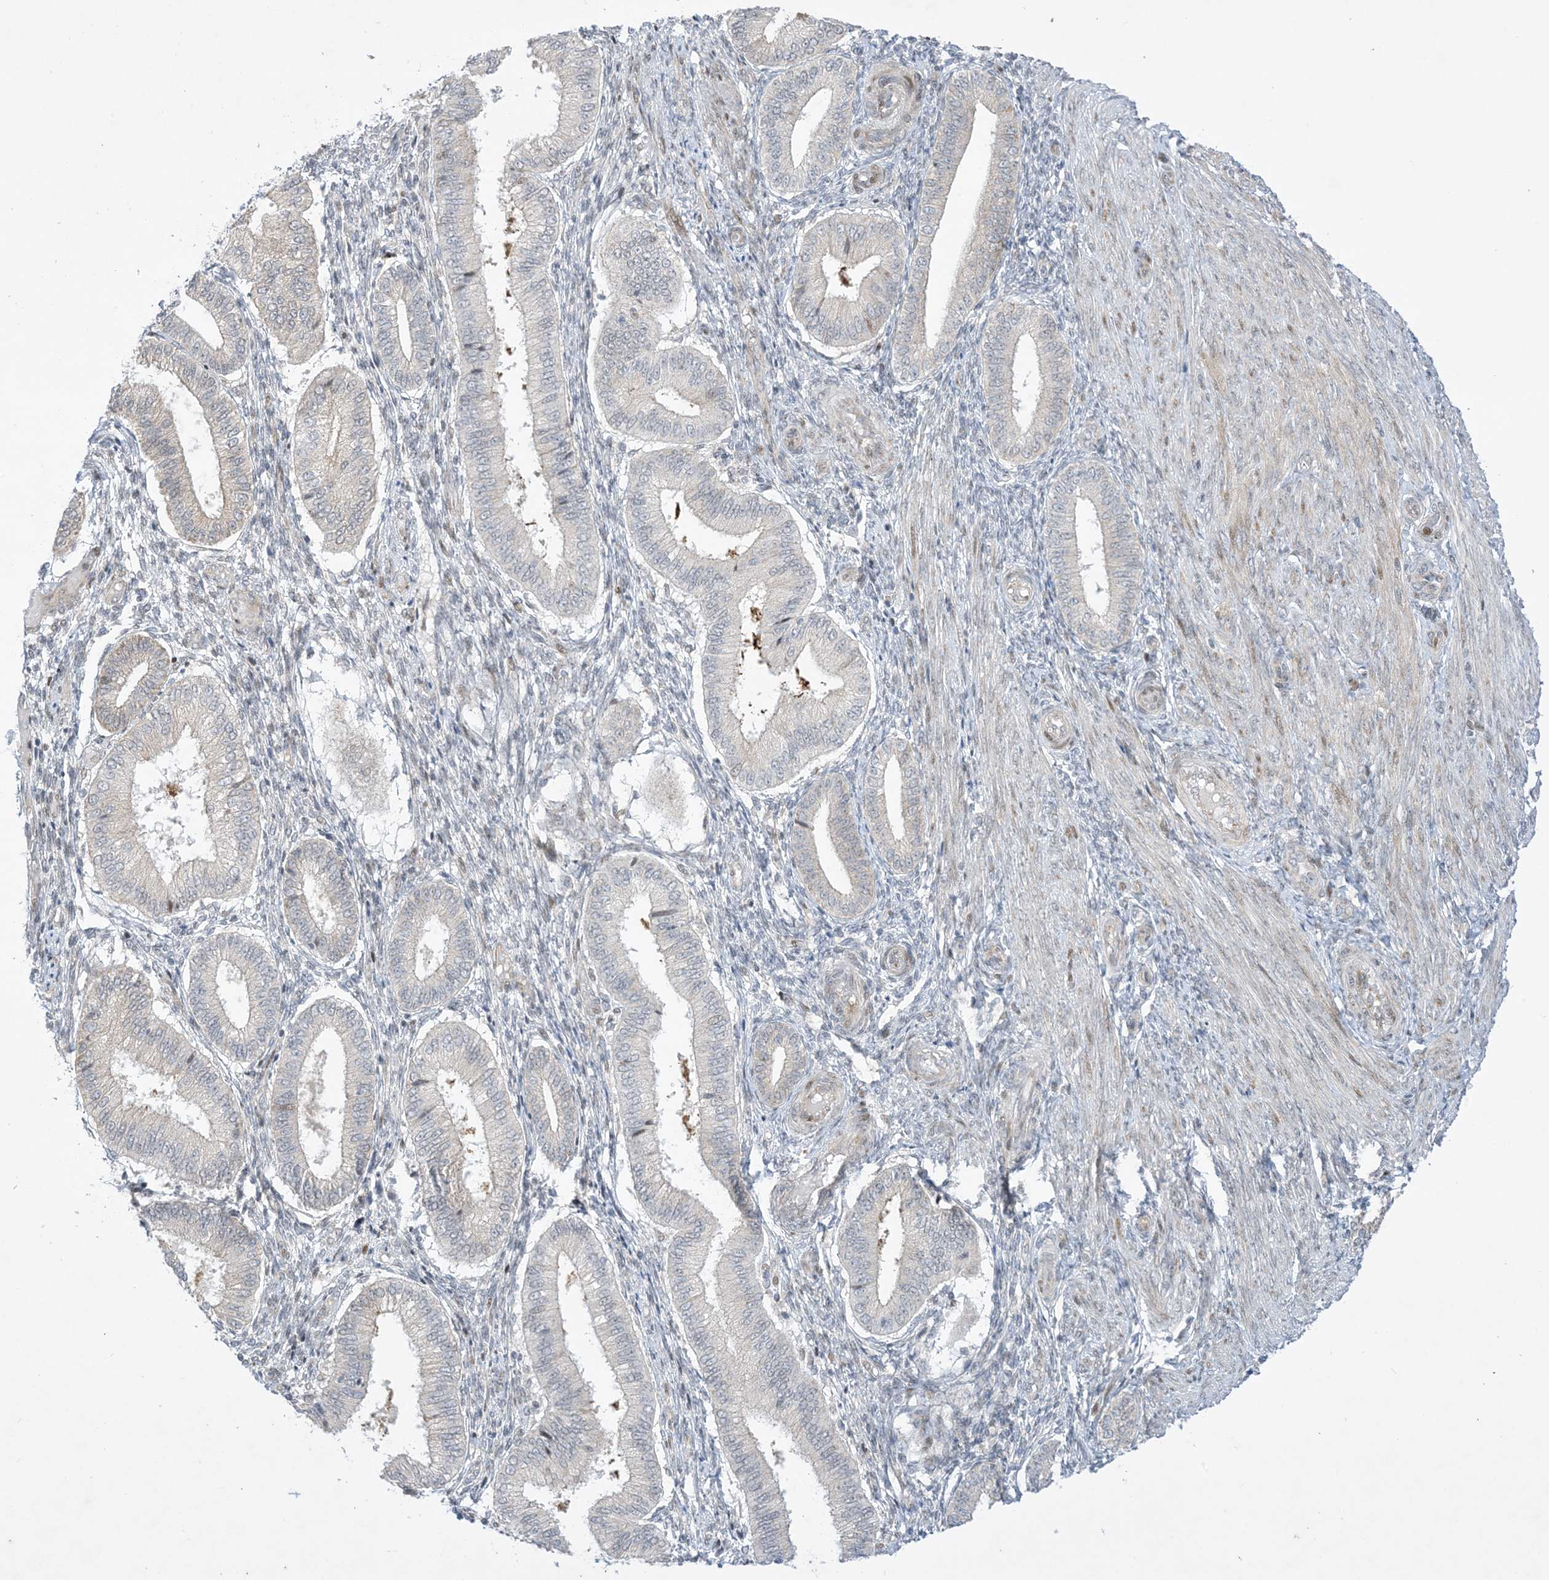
{"staining": {"intensity": "negative", "quantity": "none", "location": "none"}, "tissue": "endometrium", "cell_type": "Cells in endometrial stroma", "image_type": "normal", "snomed": [{"axis": "morphology", "description": "Normal tissue, NOS"}, {"axis": "topography", "description": "Endometrium"}], "caption": "This micrograph is of normal endometrium stained with immunohistochemistry to label a protein in brown with the nuclei are counter-stained blue. There is no expression in cells in endometrial stroma.", "gene": "SOGA3", "patient": {"sex": "female", "age": 39}}